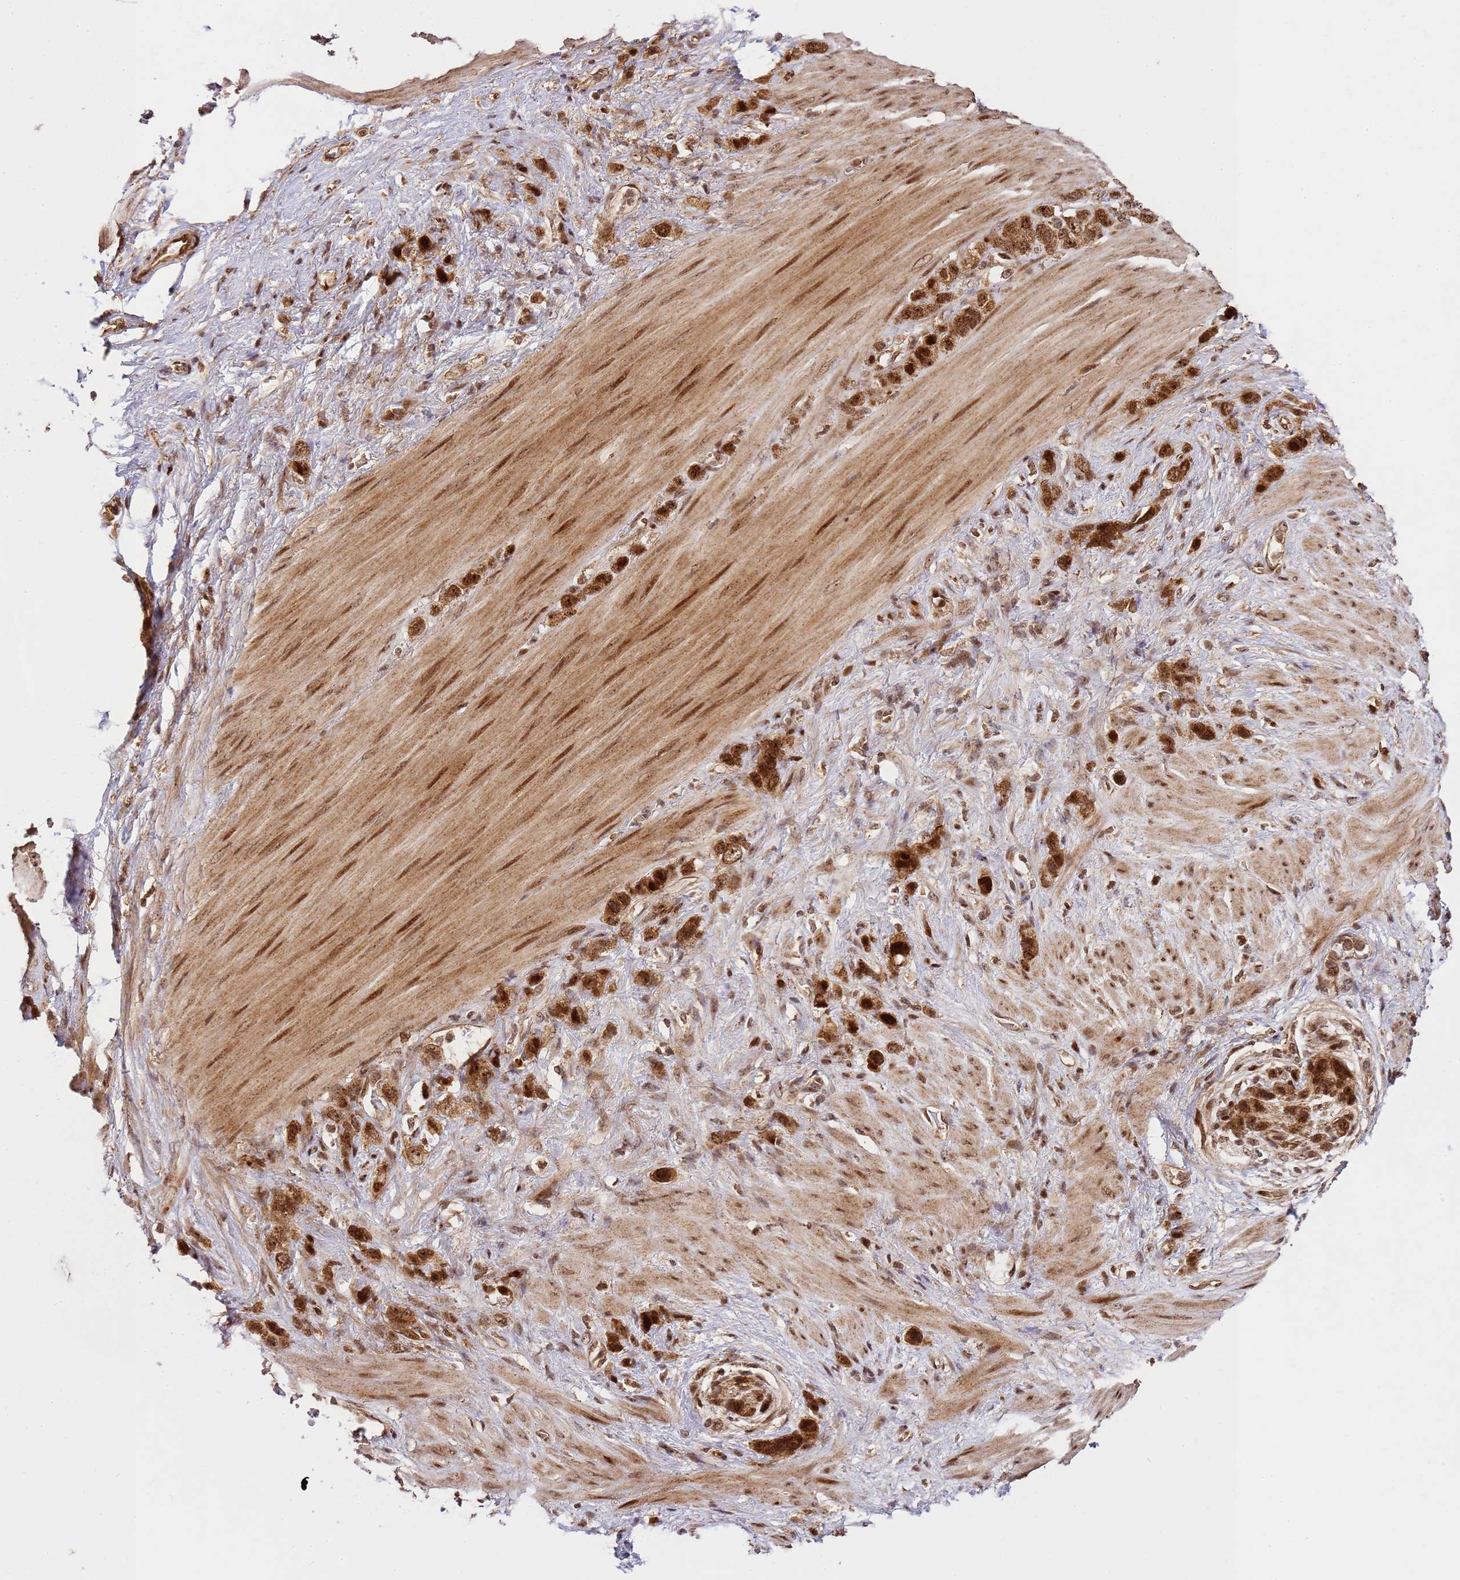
{"staining": {"intensity": "strong", "quantity": ">75%", "location": "cytoplasmic/membranous,nuclear"}, "tissue": "stomach cancer", "cell_type": "Tumor cells", "image_type": "cancer", "snomed": [{"axis": "morphology", "description": "Adenocarcinoma, NOS"}, {"axis": "morphology", "description": "Adenocarcinoma, High grade"}, {"axis": "topography", "description": "Stomach, upper"}, {"axis": "topography", "description": "Stomach, lower"}], "caption": "Stomach high-grade adenocarcinoma stained with immunohistochemistry (IHC) displays strong cytoplasmic/membranous and nuclear positivity in approximately >75% of tumor cells.", "gene": "PEX14", "patient": {"sex": "female", "age": 65}}